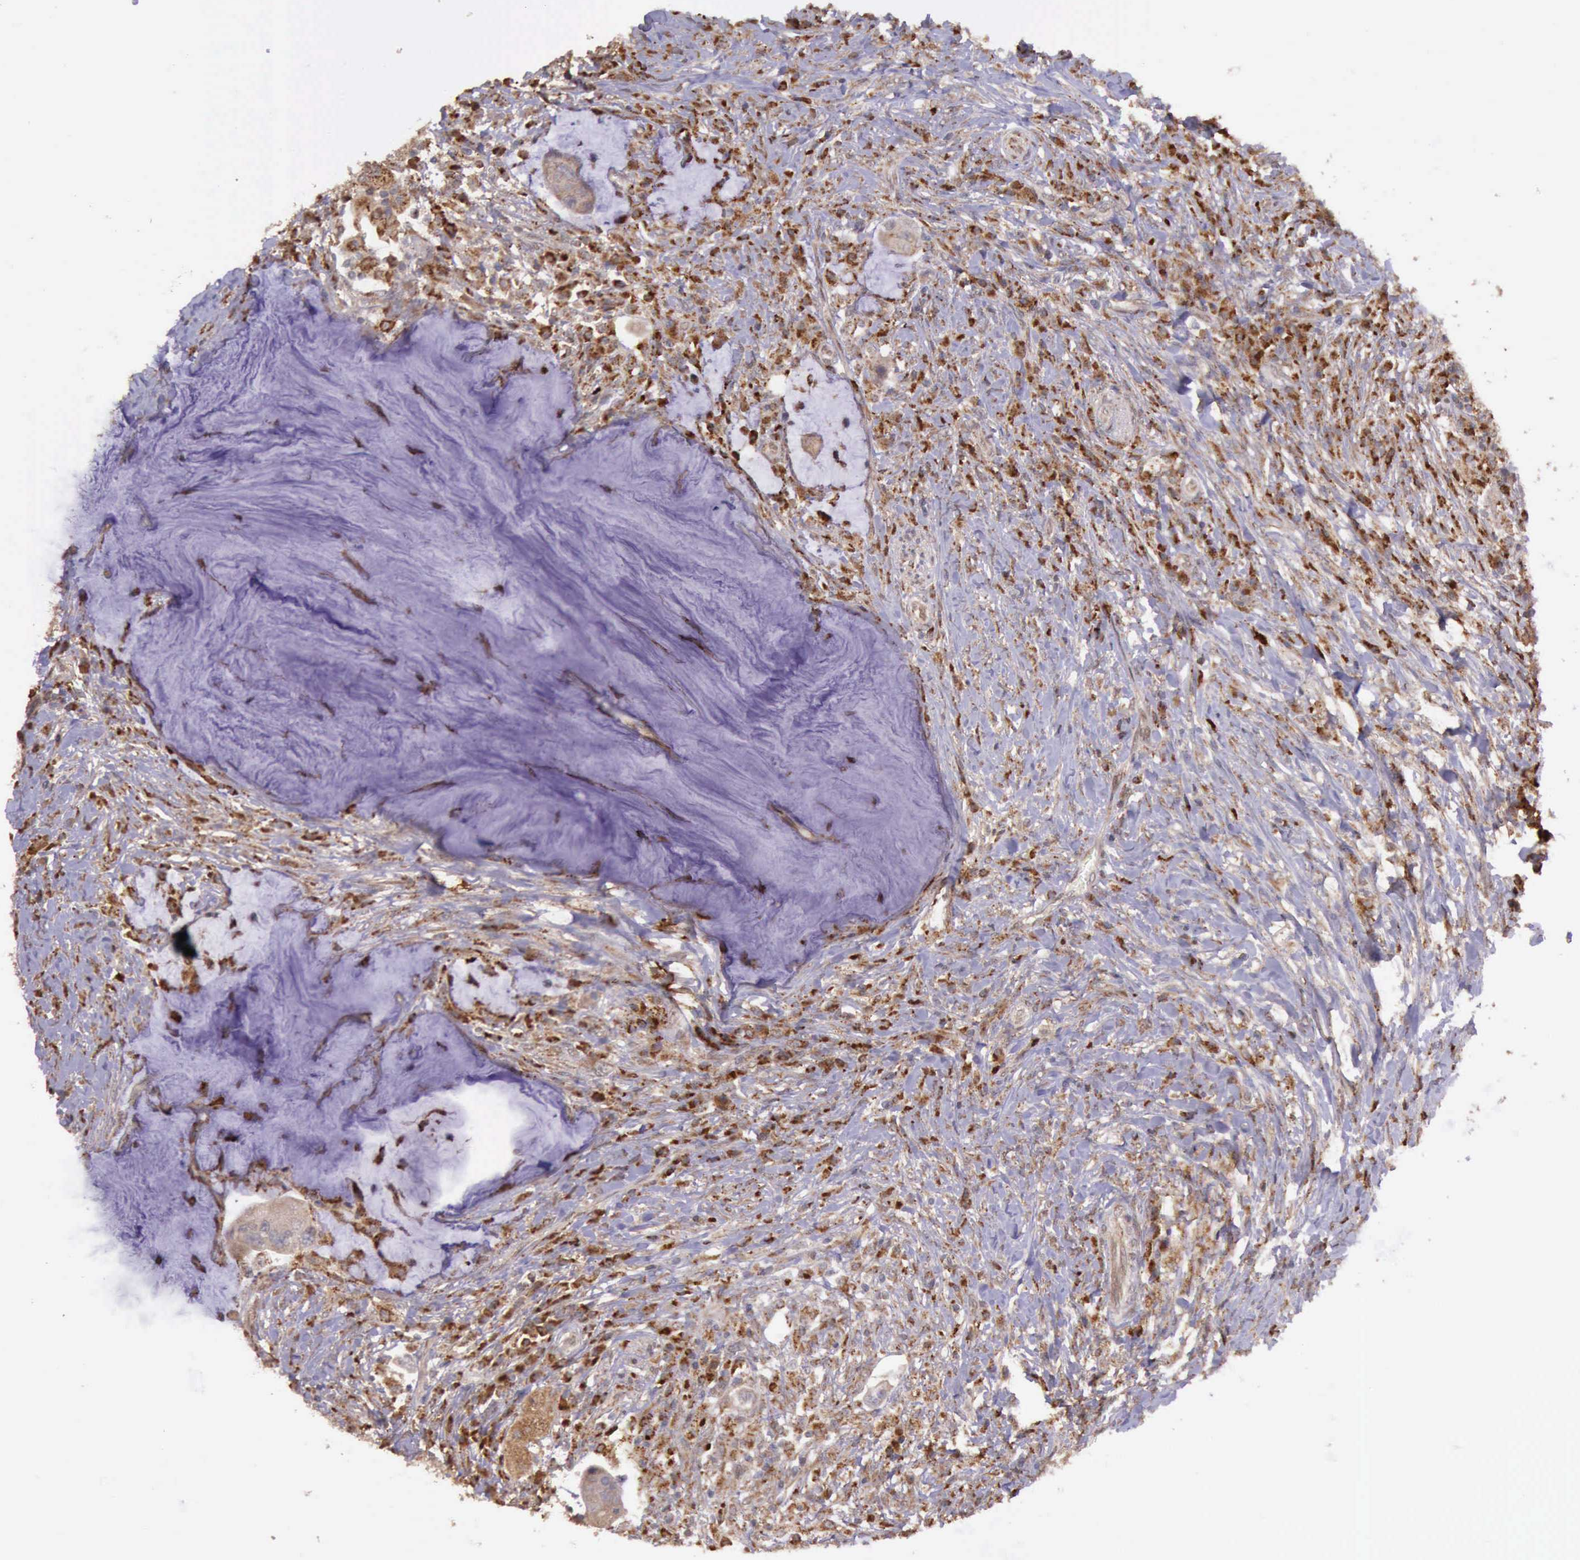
{"staining": {"intensity": "weak", "quantity": "25%-75%", "location": "cytoplasmic/membranous"}, "tissue": "colorectal cancer", "cell_type": "Tumor cells", "image_type": "cancer", "snomed": [{"axis": "morphology", "description": "Adenocarcinoma, NOS"}, {"axis": "topography", "description": "Rectum"}], "caption": "Colorectal cancer stained with a brown dye reveals weak cytoplasmic/membranous positive expression in approximately 25%-75% of tumor cells.", "gene": "ARMCX3", "patient": {"sex": "female", "age": 71}}